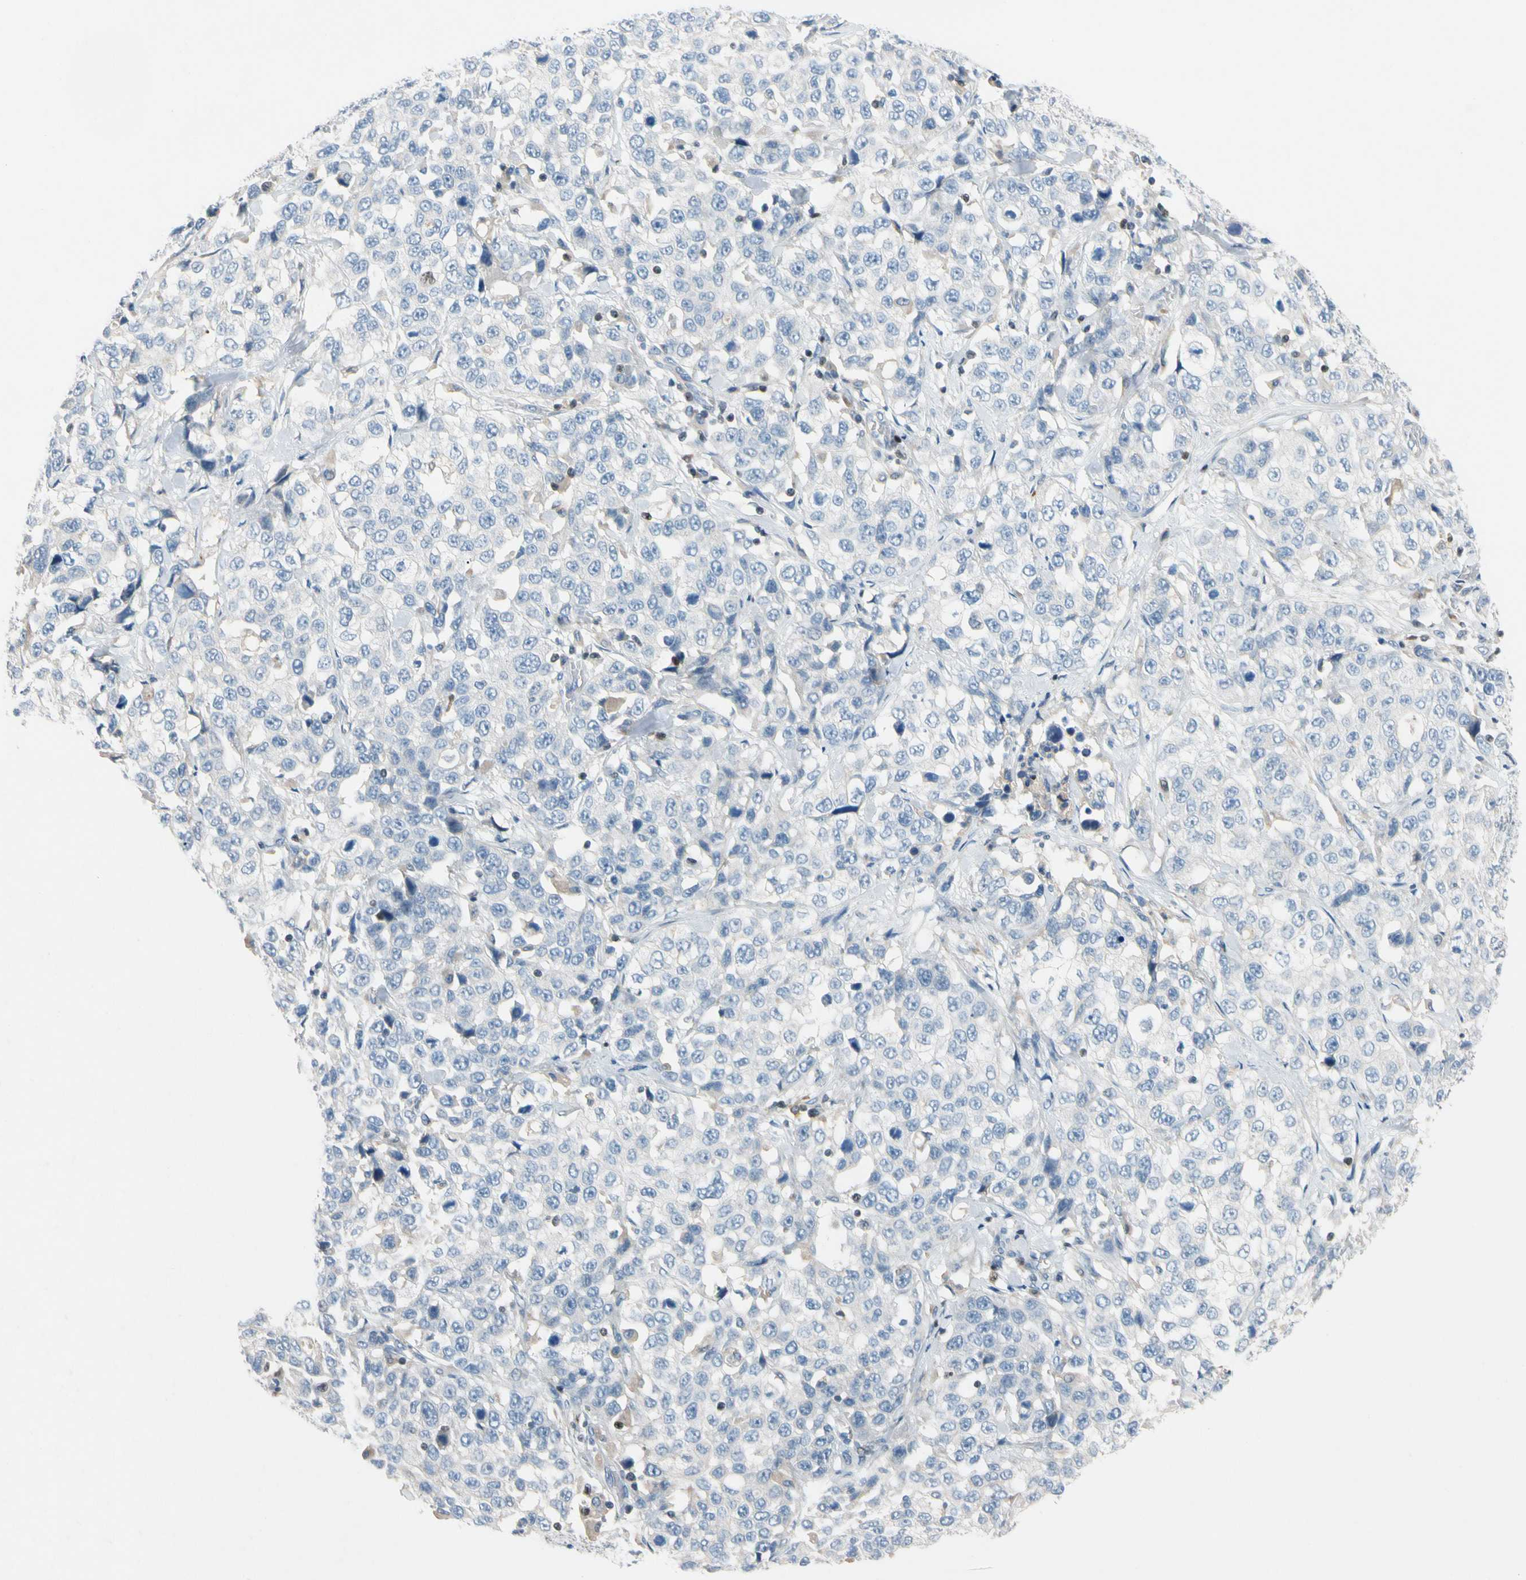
{"staining": {"intensity": "negative", "quantity": "none", "location": "none"}, "tissue": "stomach cancer", "cell_type": "Tumor cells", "image_type": "cancer", "snomed": [{"axis": "morphology", "description": "Normal tissue, NOS"}, {"axis": "morphology", "description": "Adenocarcinoma, NOS"}, {"axis": "topography", "description": "Stomach"}], "caption": "Tumor cells are negative for brown protein staining in stomach cancer (adenocarcinoma).", "gene": "SP140", "patient": {"sex": "male", "age": 48}}